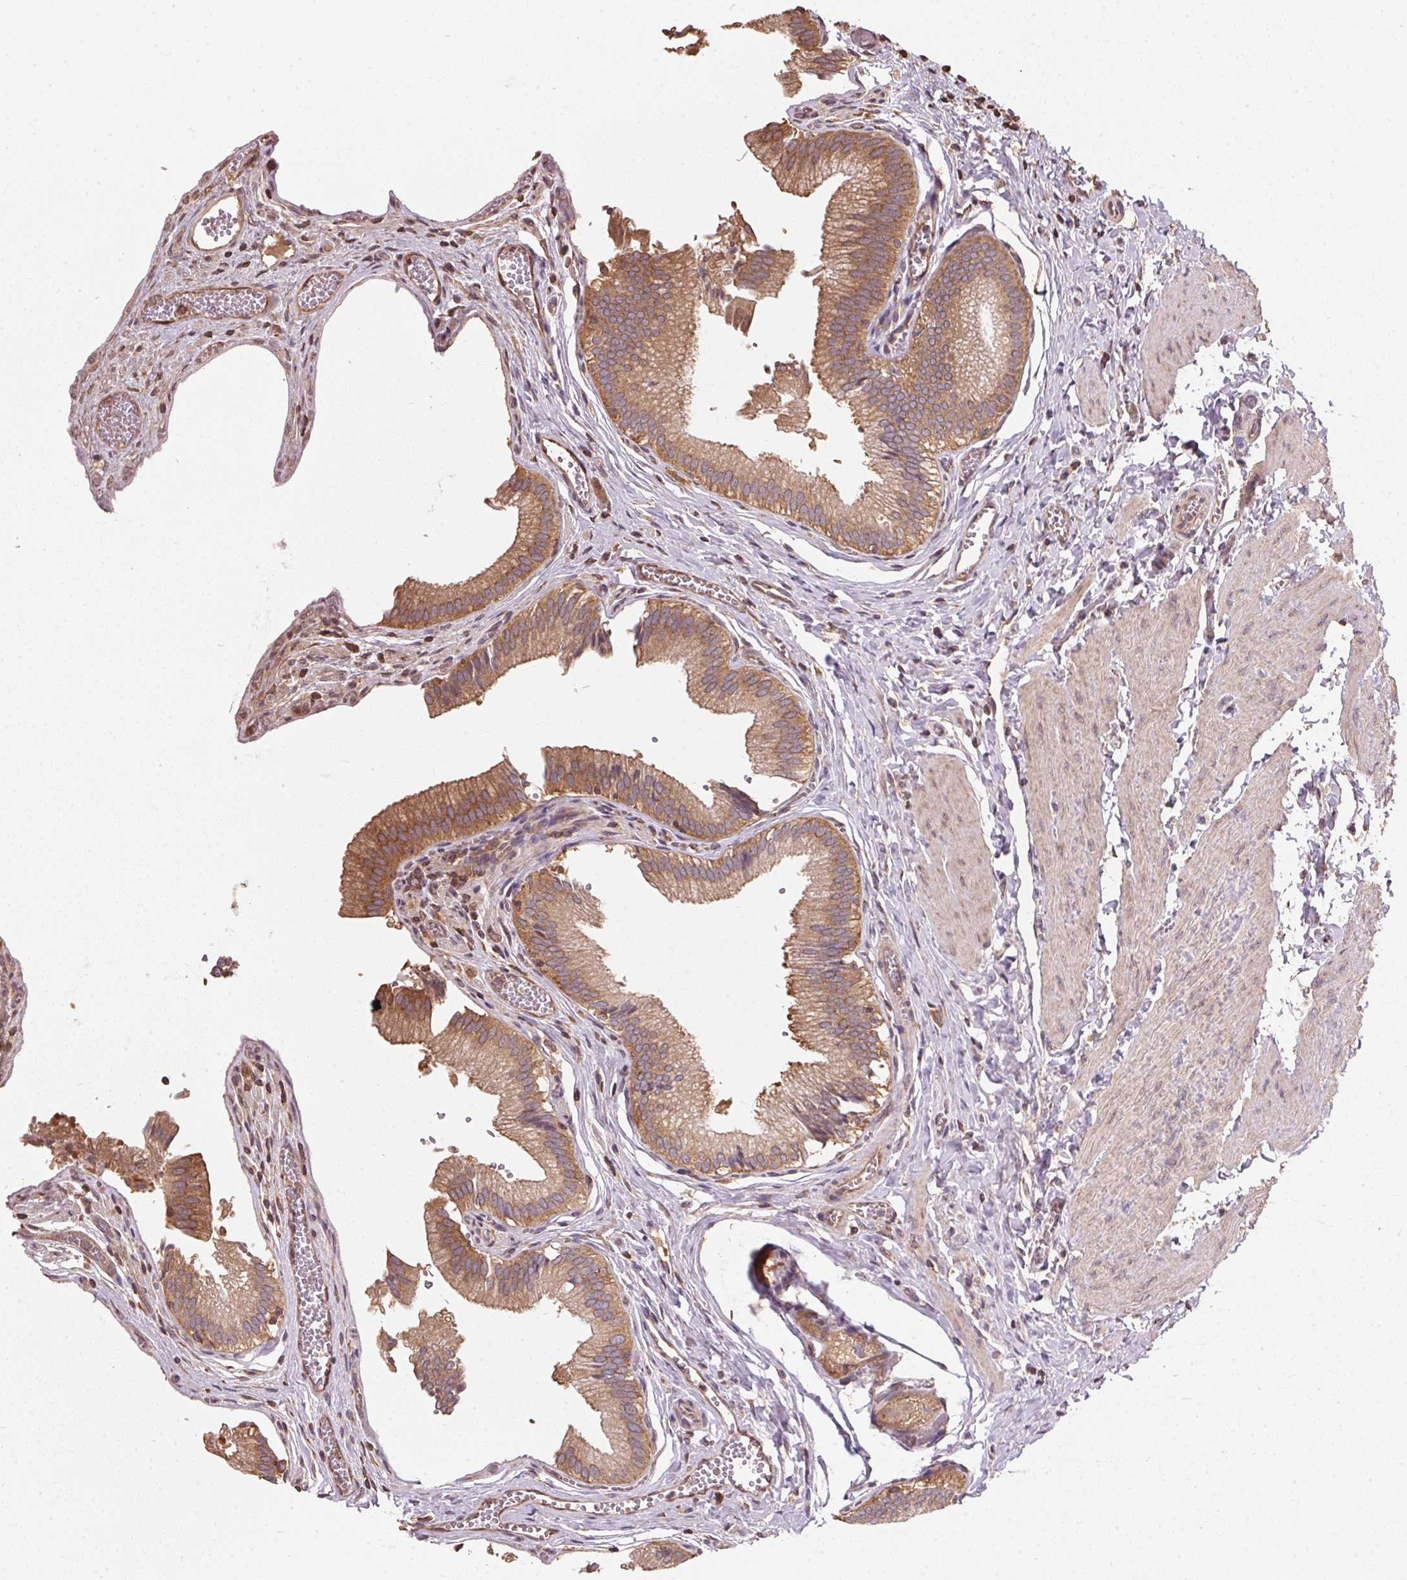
{"staining": {"intensity": "moderate", "quantity": ">75%", "location": "cytoplasmic/membranous"}, "tissue": "gallbladder", "cell_type": "Glandular cells", "image_type": "normal", "snomed": [{"axis": "morphology", "description": "Normal tissue, NOS"}, {"axis": "topography", "description": "Gallbladder"}, {"axis": "topography", "description": "Peripheral nerve tissue"}], "caption": "Unremarkable gallbladder was stained to show a protein in brown. There is medium levels of moderate cytoplasmic/membranous expression in approximately >75% of glandular cells. (IHC, brightfield microscopy, high magnification).", "gene": "EIF2S1", "patient": {"sex": "male", "age": 17}}